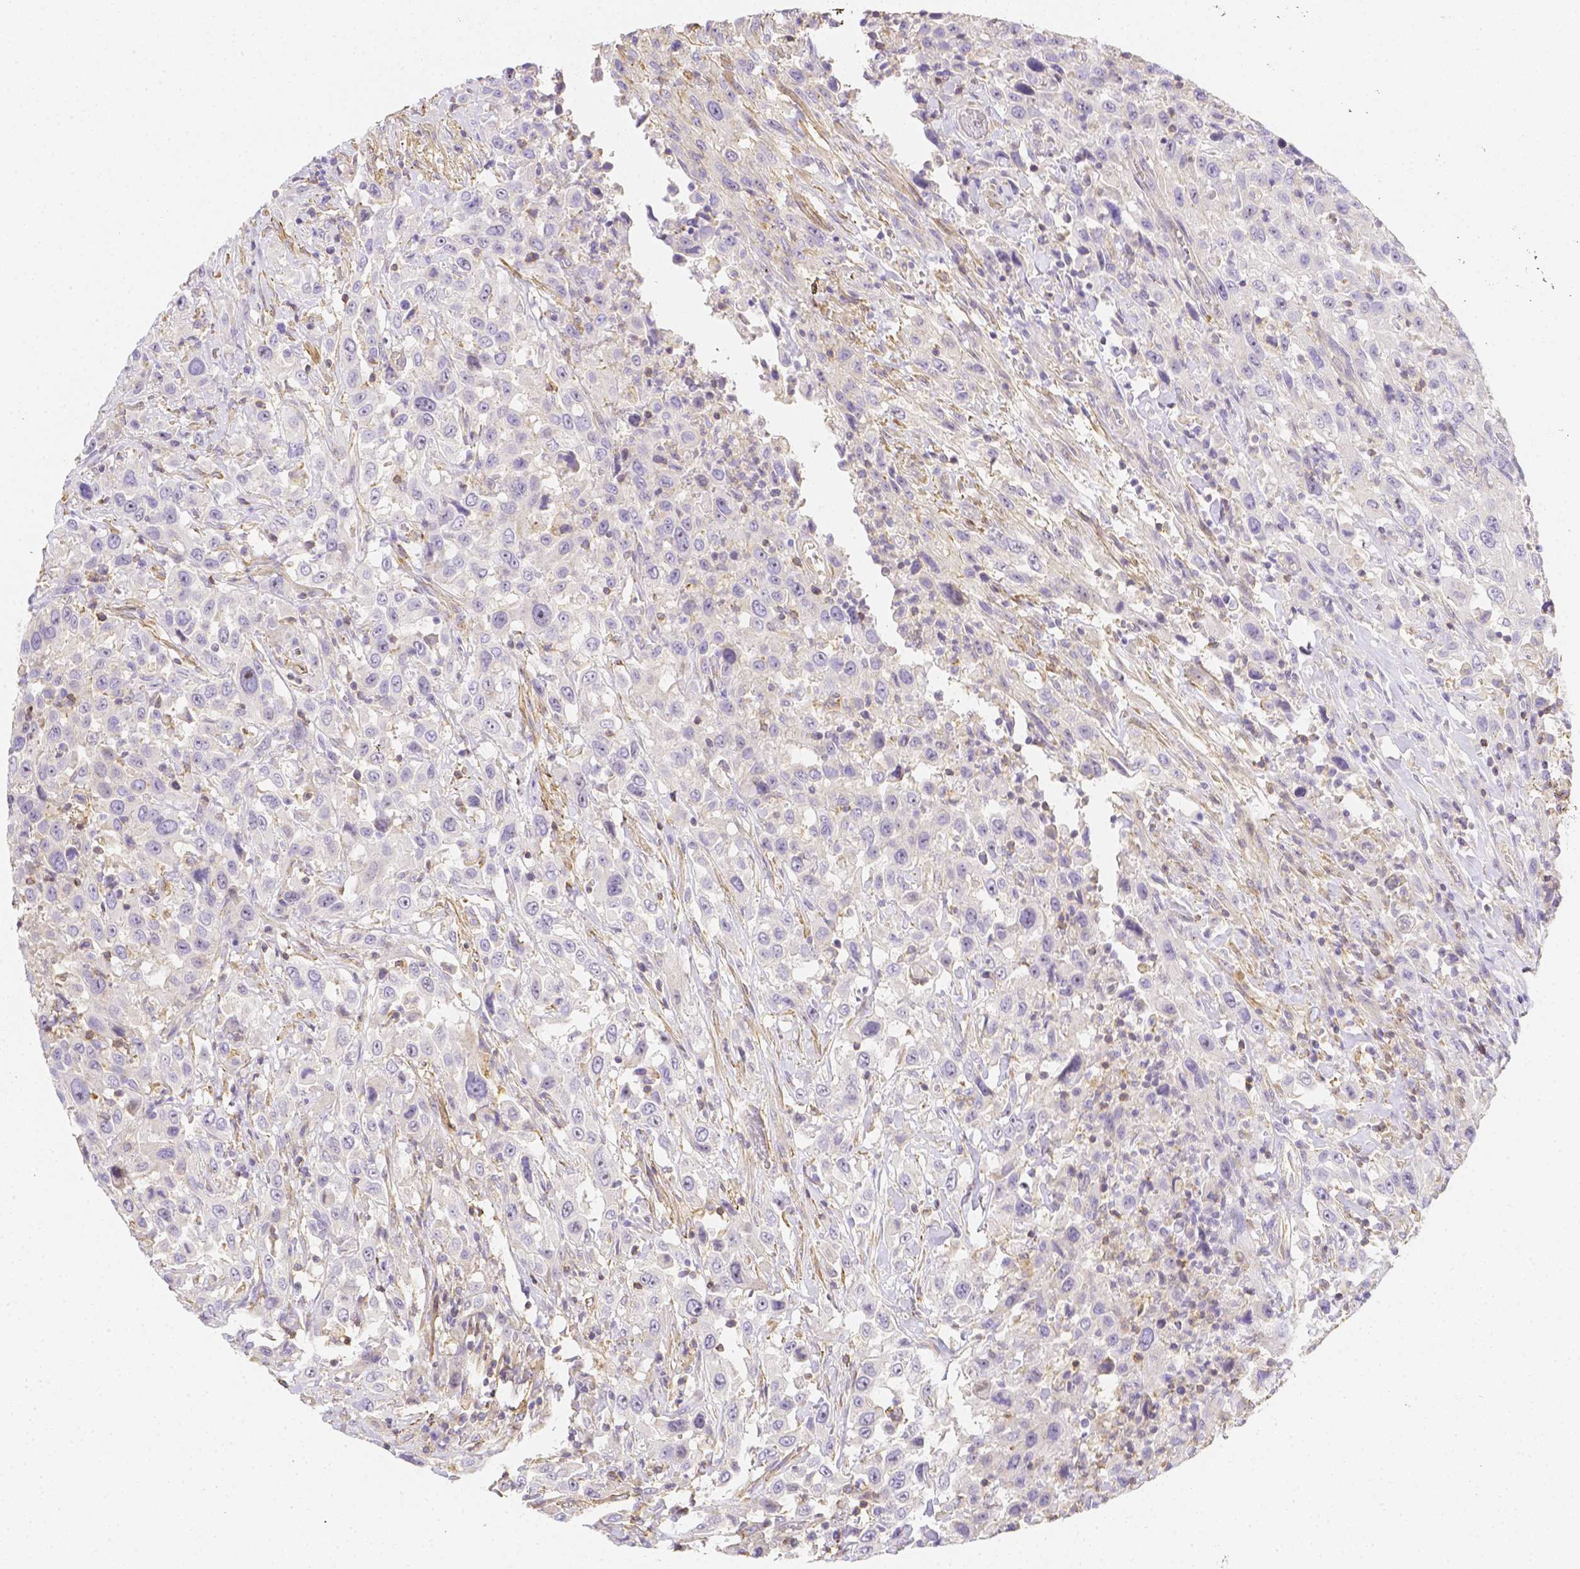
{"staining": {"intensity": "negative", "quantity": "none", "location": "none"}, "tissue": "urothelial cancer", "cell_type": "Tumor cells", "image_type": "cancer", "snomed": [{"axis": "morphology", "description": "Urothelial carcinoma, High grade"}, {"axis": "topography", "description": "Urinary bladder"}], "caption": "High magnification brightfield microscopy of urothelial cancer stained with DAB (brown) and counterstained with hematoxylin (blue): tumor cells show no significant positivity. The staining is performed using DAB brown chromogen with nuclei counter-stained in using hematoxylin.", "gene": "ASAH2", "patient": {"sex": "male", "age": 61}}